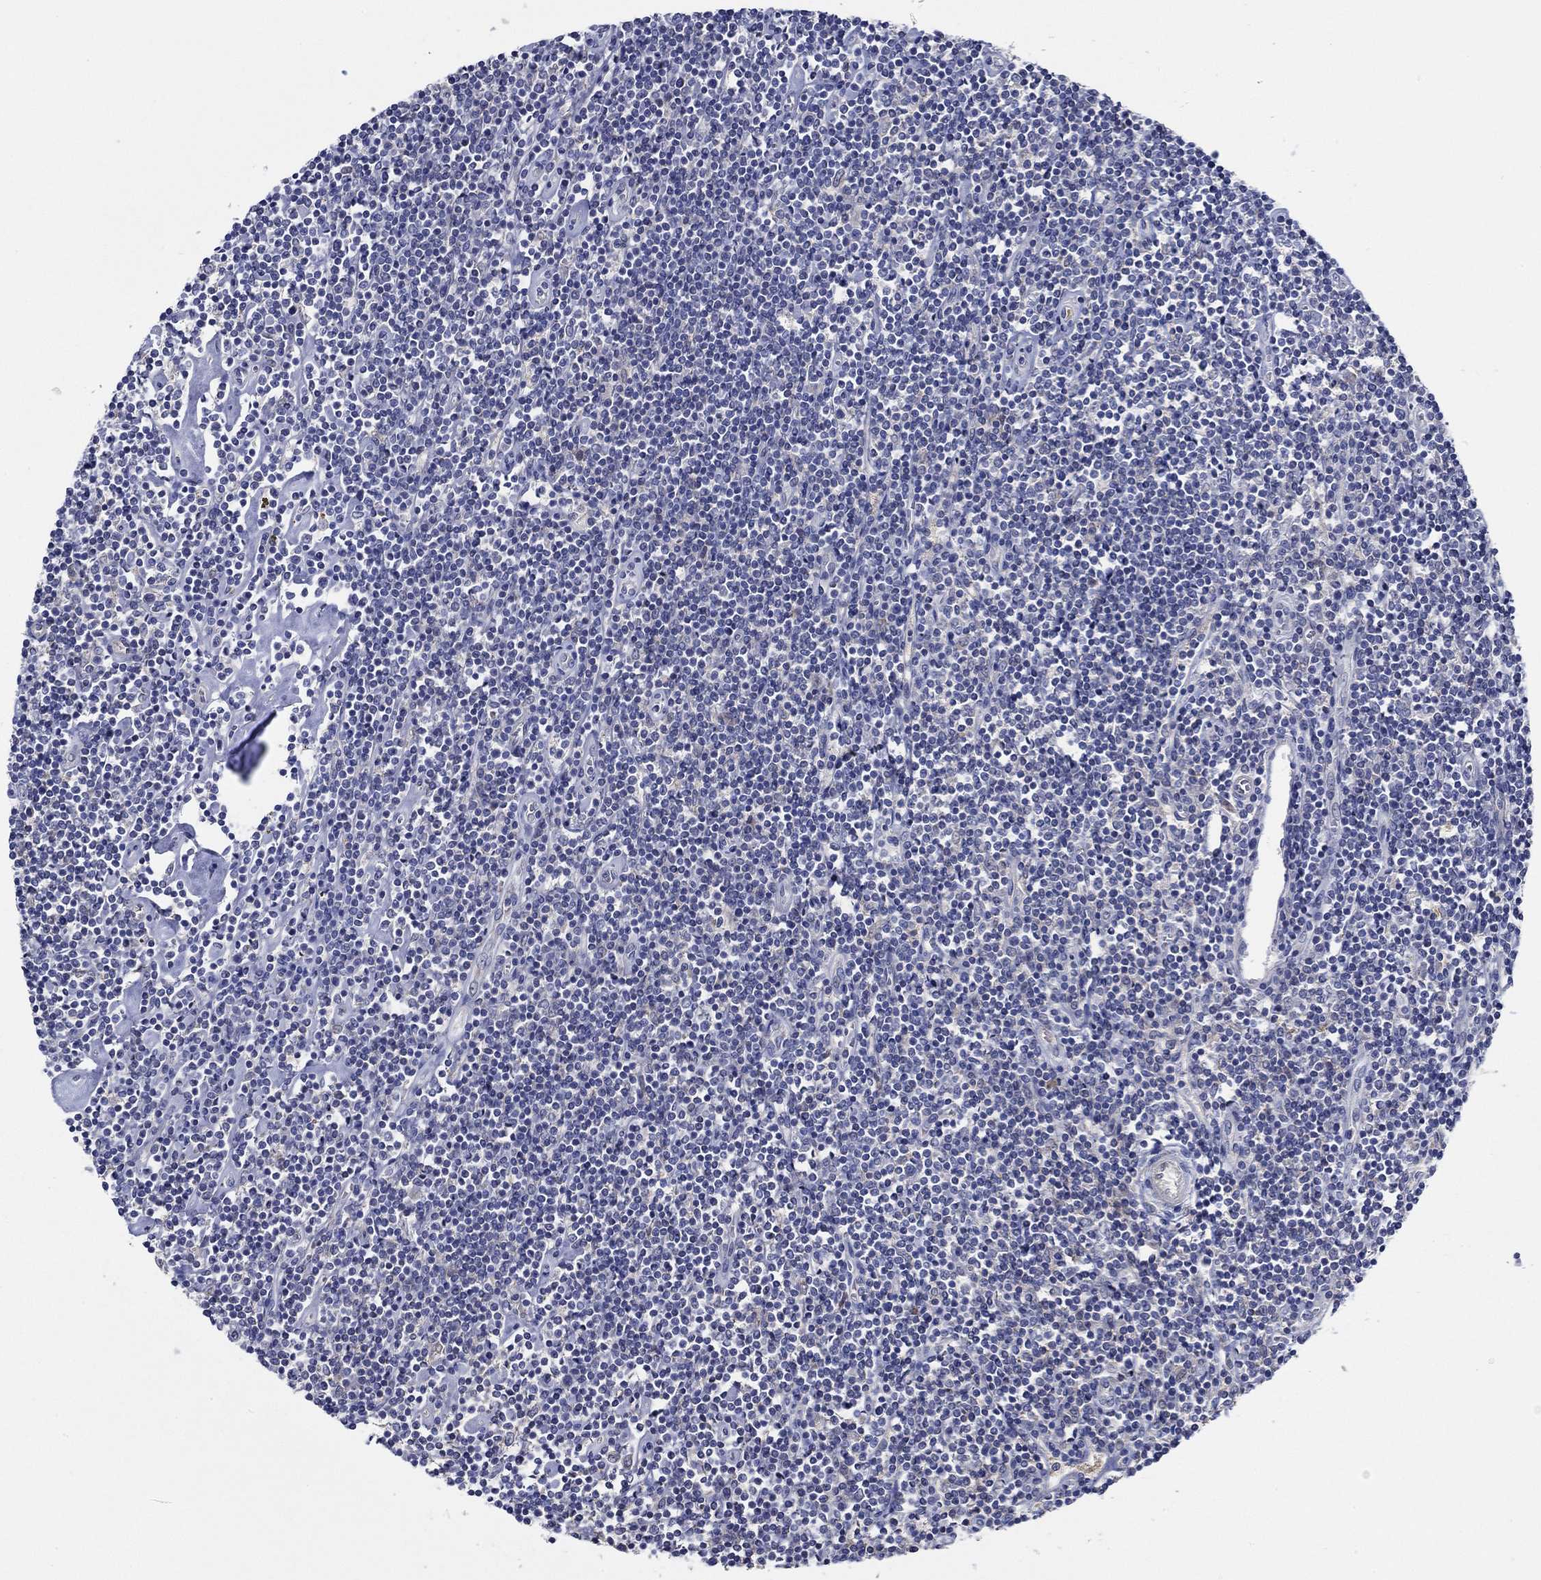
{"staining": {"intensity": "negative", "quantity": "none", "location": "none"}, "tissue": "lymphoma", "cell_type": "Tumor cells", "image_type": "cancer", "snomed": [{"axis": "morphology", "description": "Hodgkin's disease, NOS"}, {"axis": "topography", "description": "Lymph node"}], "caption": "Histopathology image shows no significant protein staining in tumor cells of Hodgkin's disease.", "gene": "CFAP61", "patient": {"sex": "male", "age": 40}}